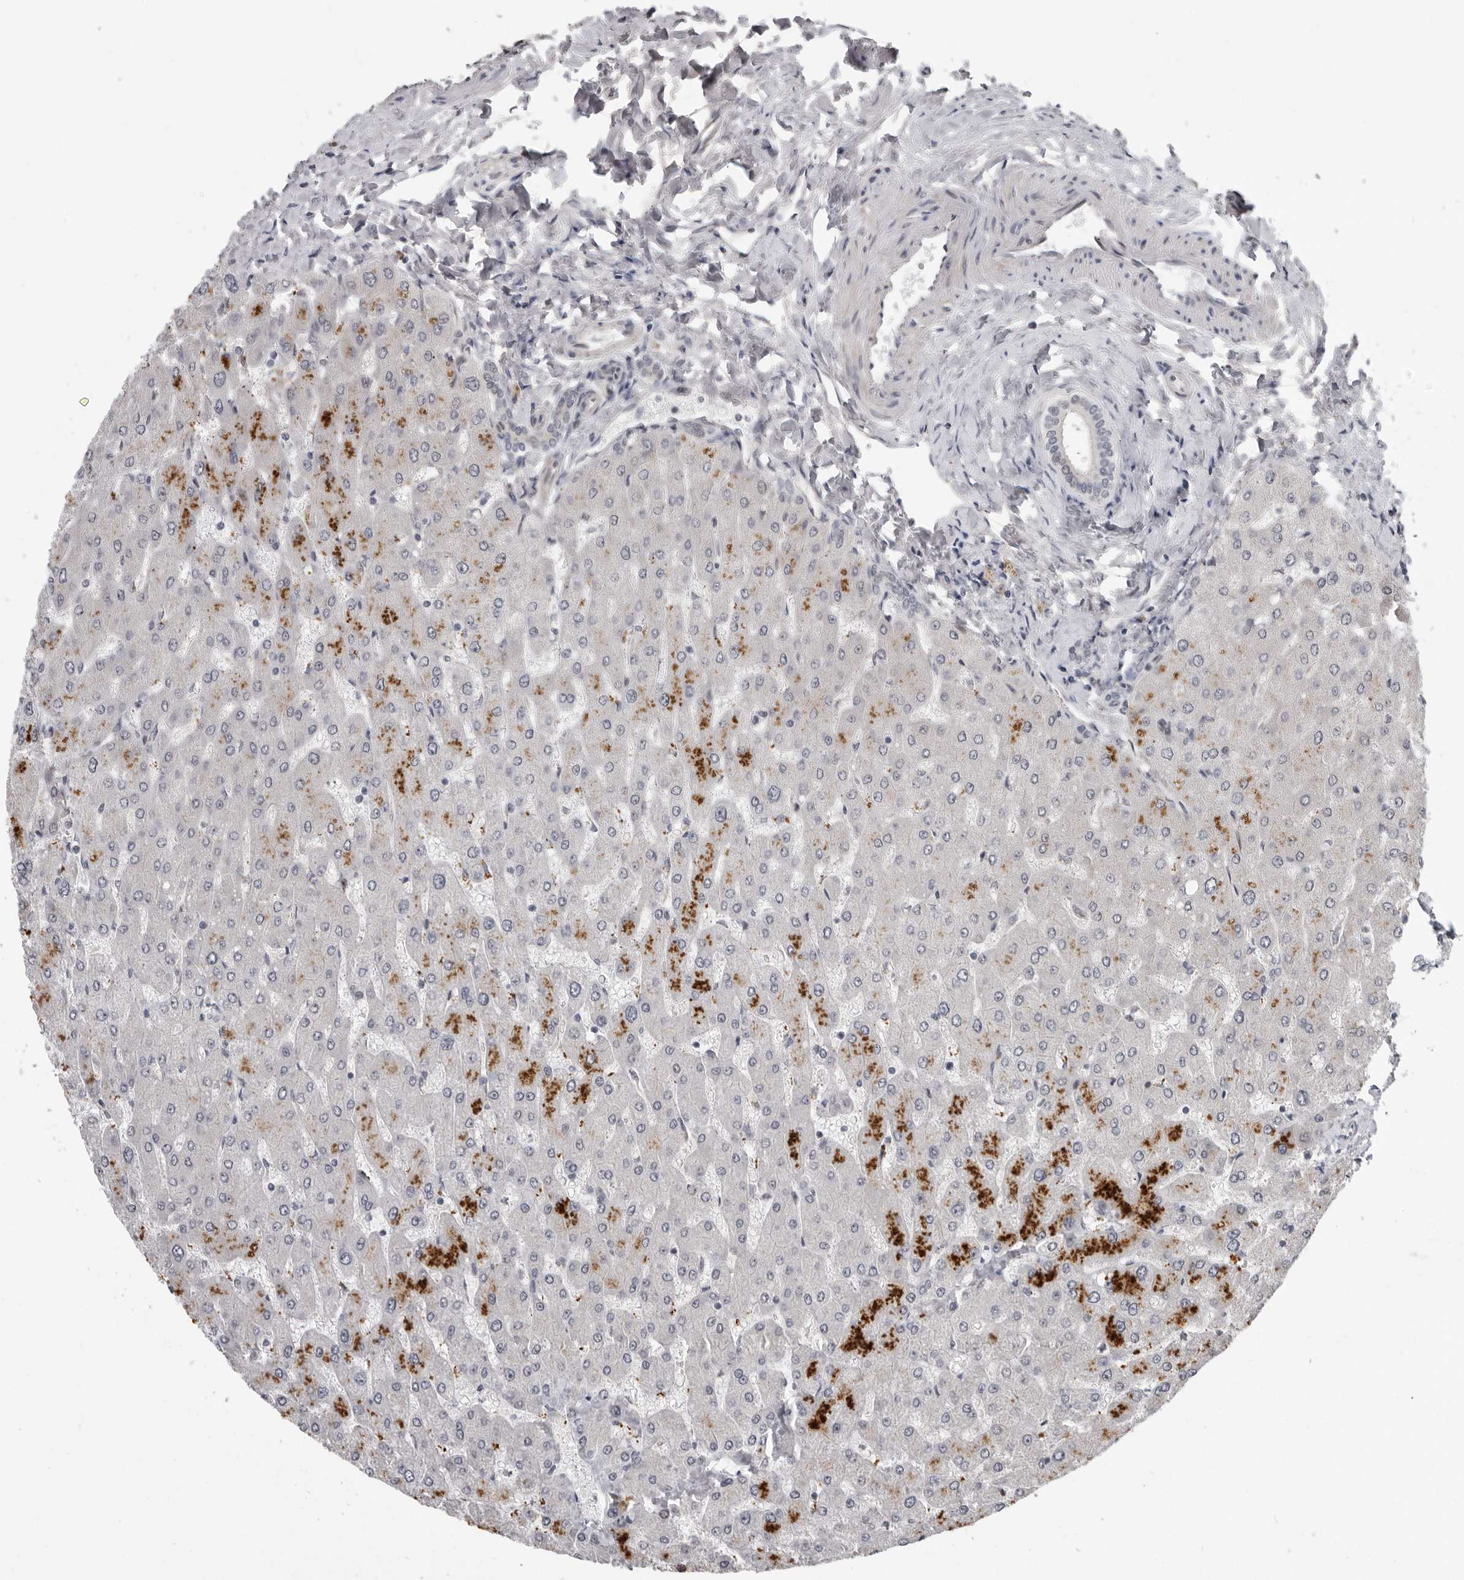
{"staining": {"intensity": "negative", "quantity": "none", "location": "none"}, "tissue": "liver", "cell_type": "Cholangiocytes", "image_type": "normal", "snomed": [{"axis": "morphology", "description": "Normal tissue, NOS"}, {"axis": "topography", "description": "Liver"}], "caption": "Immunohistochemistry photomicrograph of benign liver: liver stained with DAB (3,3'-diaminobenzidine) demonstrates no significant protein staining in cholangiocytes.", "gene": "PRRX2", "patient": {"sex": "male", "age": 55}}